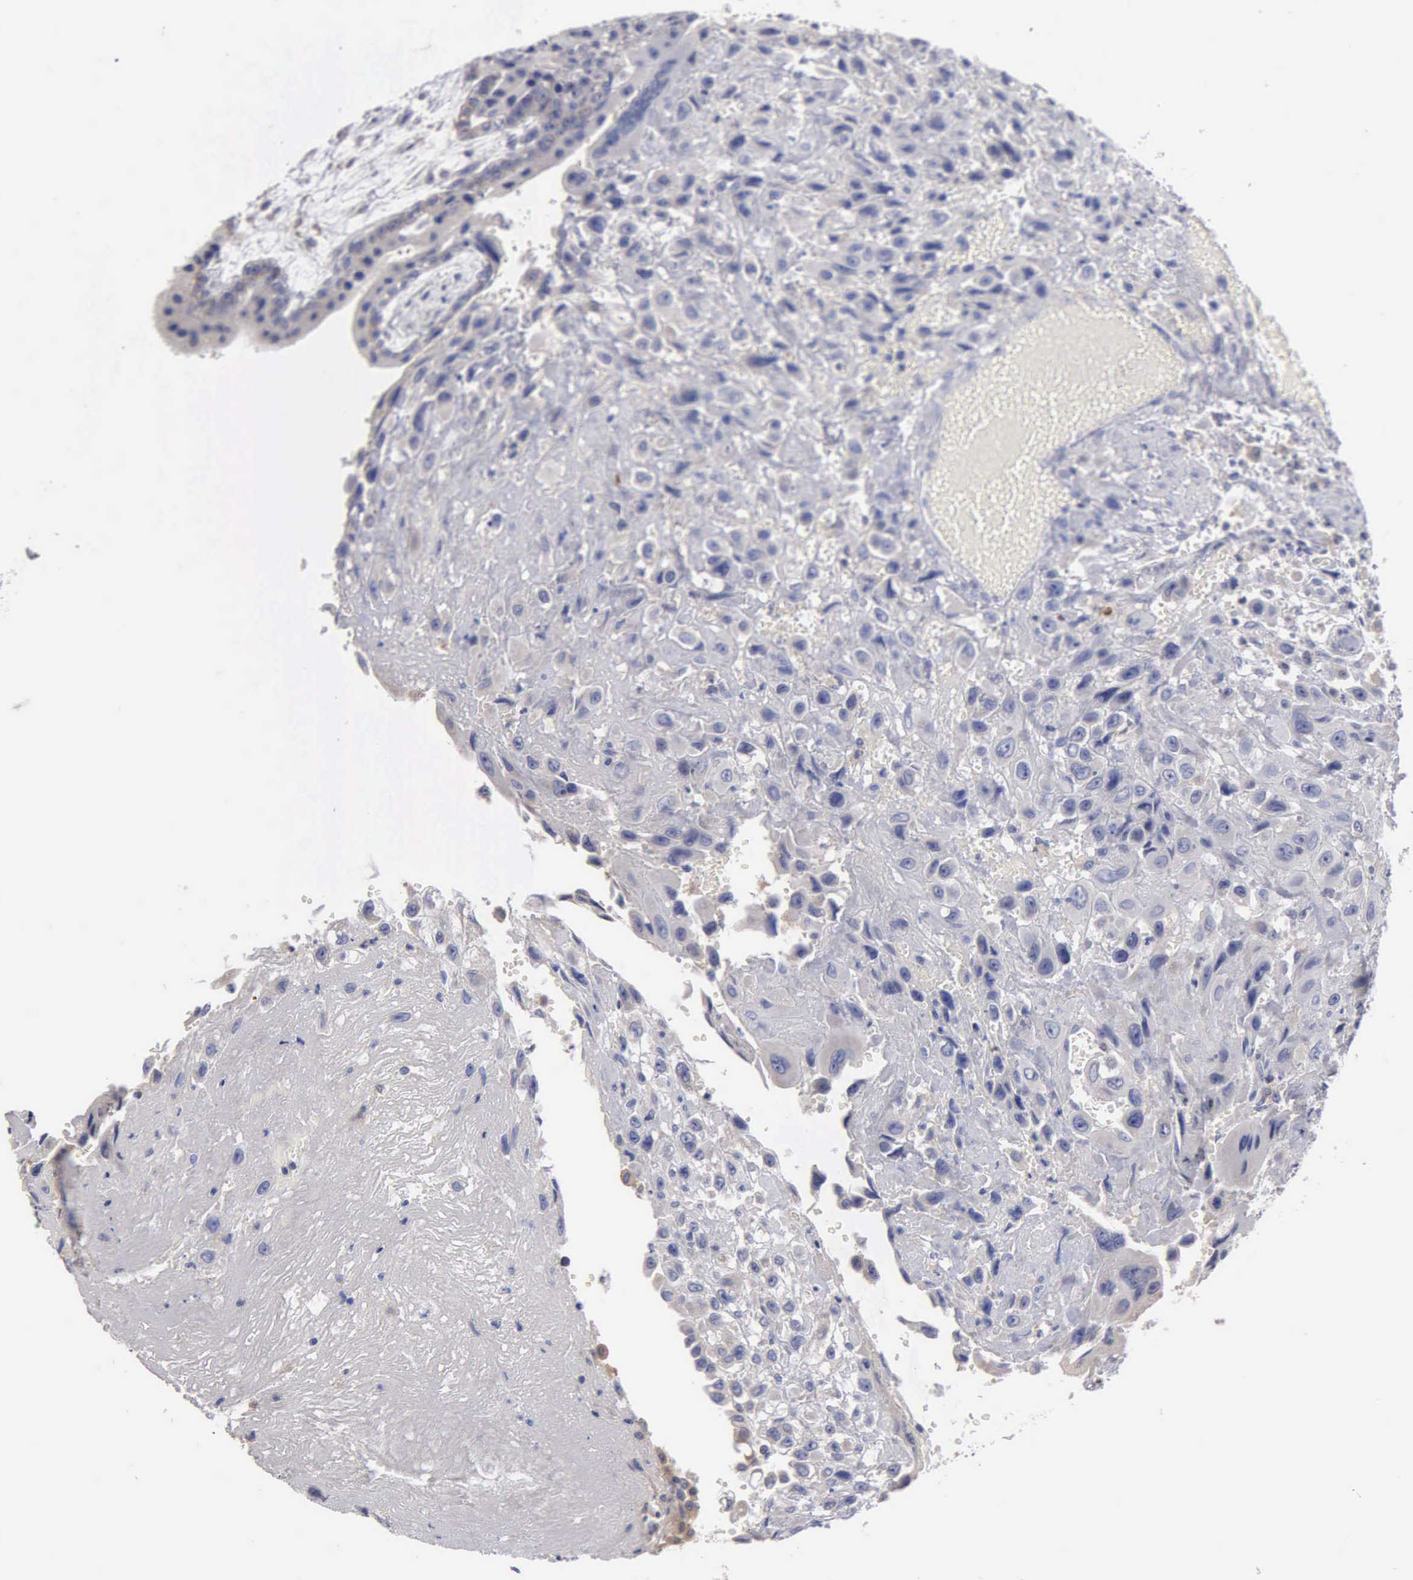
{"staining": {"intensity": "negative", "quantity": "none", "location": "none"}, "tissue": "placenta", "cell_type": "Decidual cells", "image_type": "normal", "snomed": [{"axis": "morphology", "description": "Normal tissue, NOS"}, {"axis": "topography", "description": "Placenta"}], "caption": "An immunohistochemistry histopathology image of benign placenta is shown. There is no staining in decidual cells of placenta.", "gene": "PTGS2", "patient": {"sex": "female", "age": 34}}